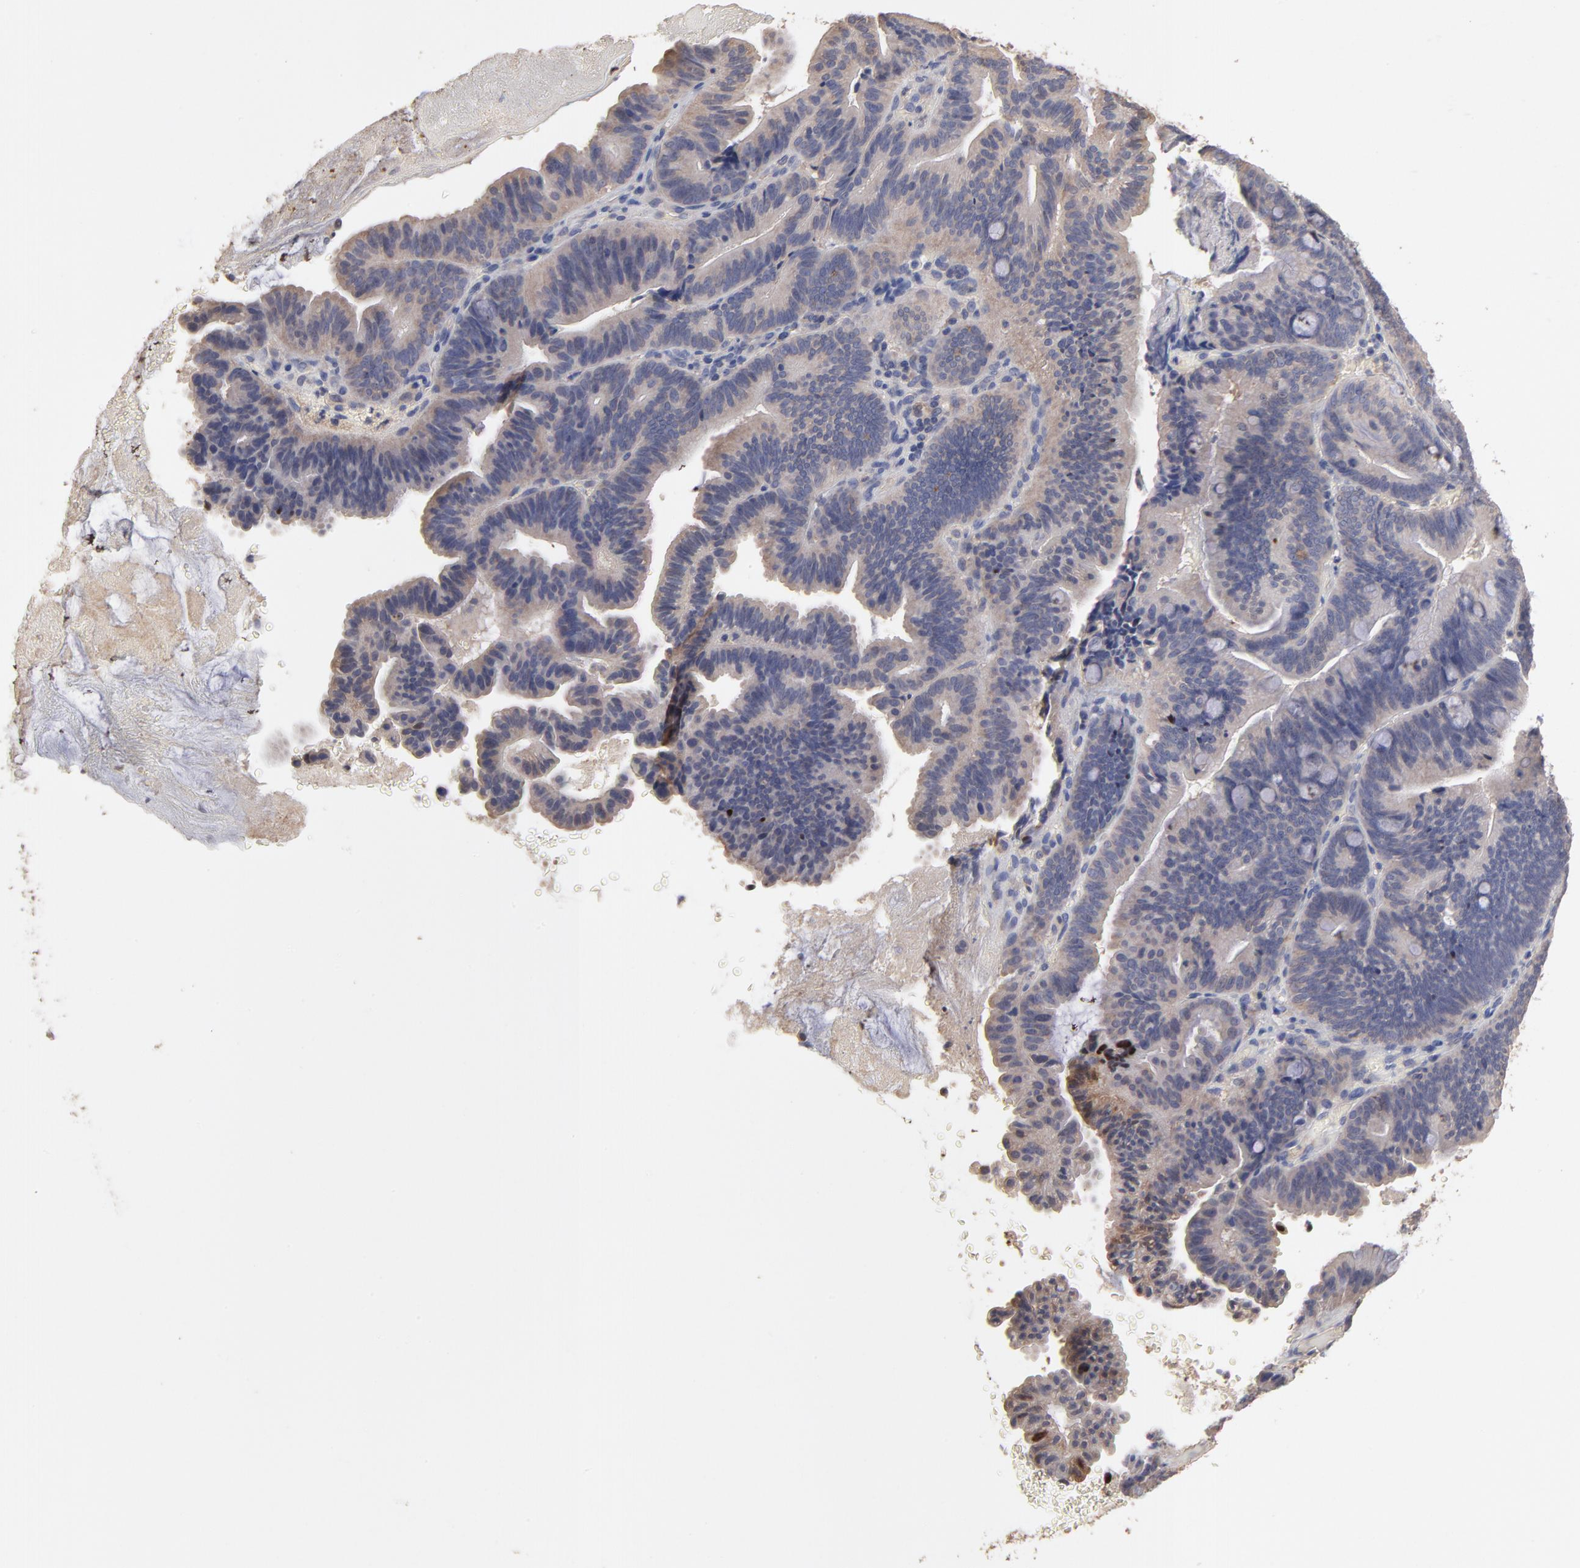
{"staining": {"intensity": "moderate", "quantity": ">75%", "location": "cytoplasmic/membranous"}, "tissue": "pancreatic cancer", "cell_type": "Tumor cells", "image_type": "cancer", "snomed": [{"axis": "morphology", "description": "Adenocarcinoma, NOS"}, {"axis": "topography", "description": "Pancreas"}], "caption": "Tumor cells show moderate cytoplasmic/membranous staining in approximately >75% of cells in pancreatic adenocarcinoma. (Brightfield microscopy of DAB IHC at high magnification).", "gene": "TANGO2", "patient": {"sex": "male", "age": 82}}